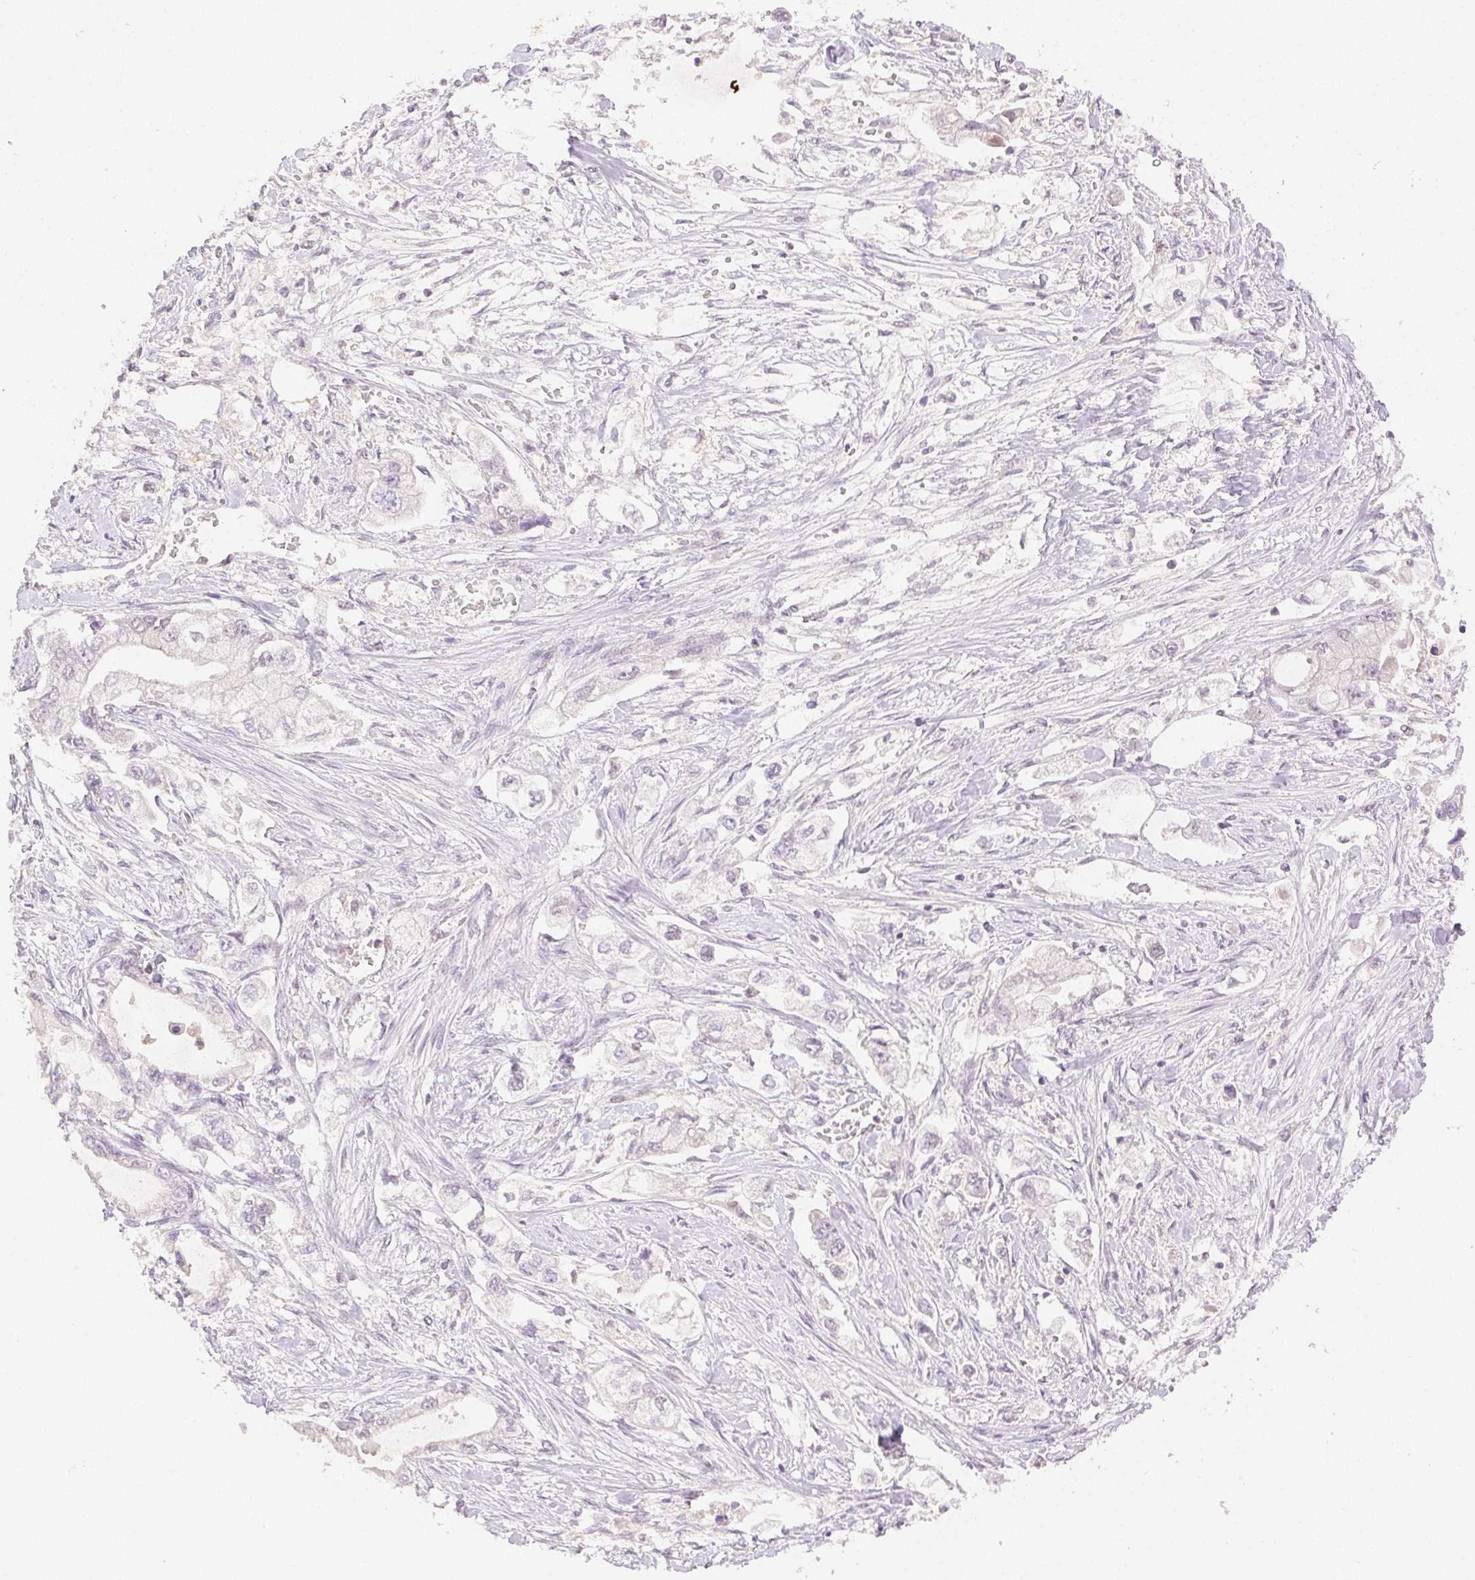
{"staining": {"intensity": "negative", "quantity": "none", "location": "none"}, "tissue": "stomach cancer", "cell_type": "Tumor cells", "image_type": "cancer", "snomed": [{"axis": "morphology", "description": "Adenocarcinoma, NOS"}, {"axis": "topography", "description": "Stomach"}], "caption": "An immunohistochemistry image of adenocarcinoma (stomach) is shown. There is no staining in tumor cells of adenocarcinoma (stomach).", "gene": "H2AZ2", "patient": {"sex": "male", "age": 62}}